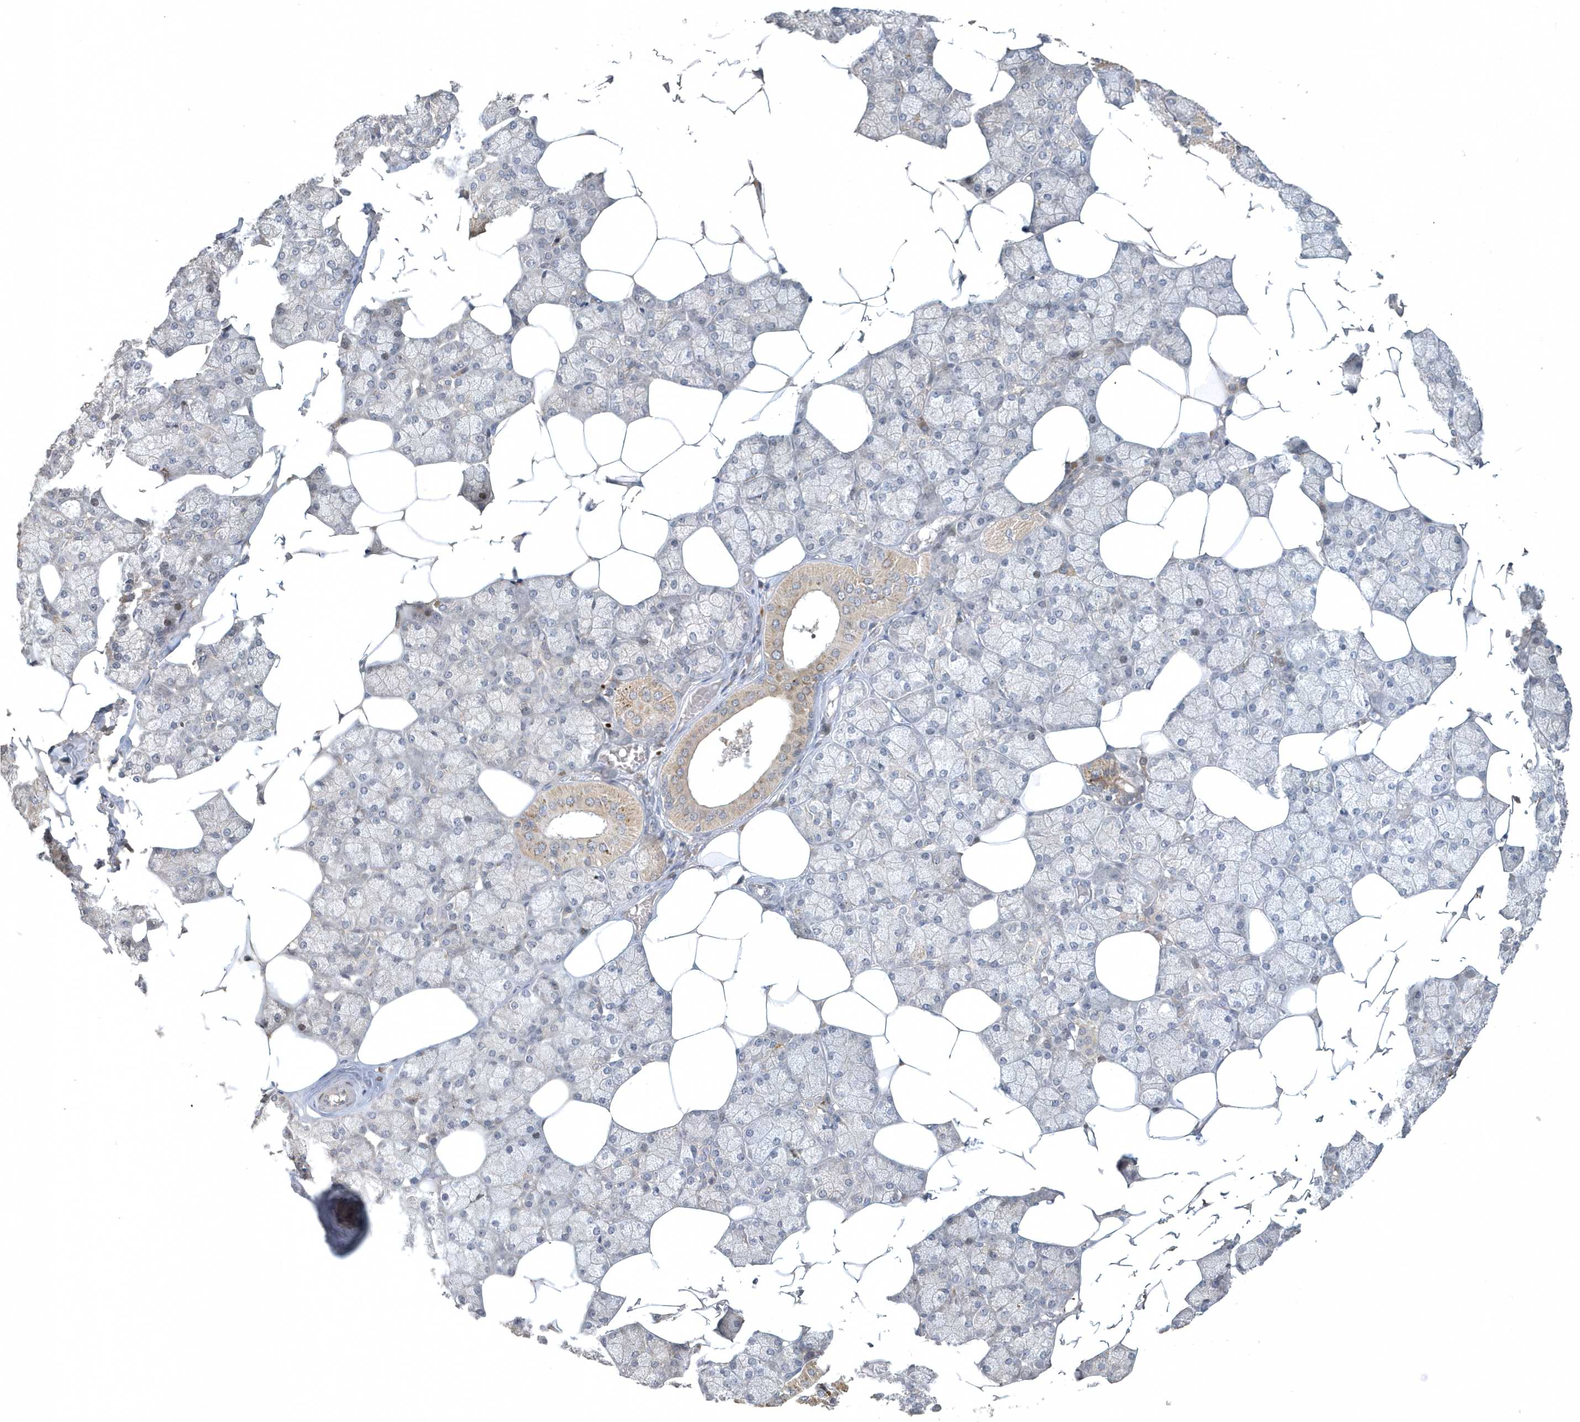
{"staining": {"intensity": "moderate", "quantity": "25%-75%", "location": "cytoplasmic/membranous"}, "tissue": "salivary gland", "cell_type": "Glandular cells", "image_type": "normal", "snomed": [{"axis": "morphology", "description": "Normal tissue, NOS"}, {"axis": "topography", "description": "Salivary gland"}], "caption": "Salivary gland stained with immunohistochemistry demonstrates moderate cytoplasmic/membranous positivity in about 25%-75% of glandular cells. The protein of interest is stained brown, and the nuclei are stained in blue (DAB IHC with brightfield microscopy, high magnification).", "gene": "TRAIP", "patient": {"sex": "male", "age": 62}}